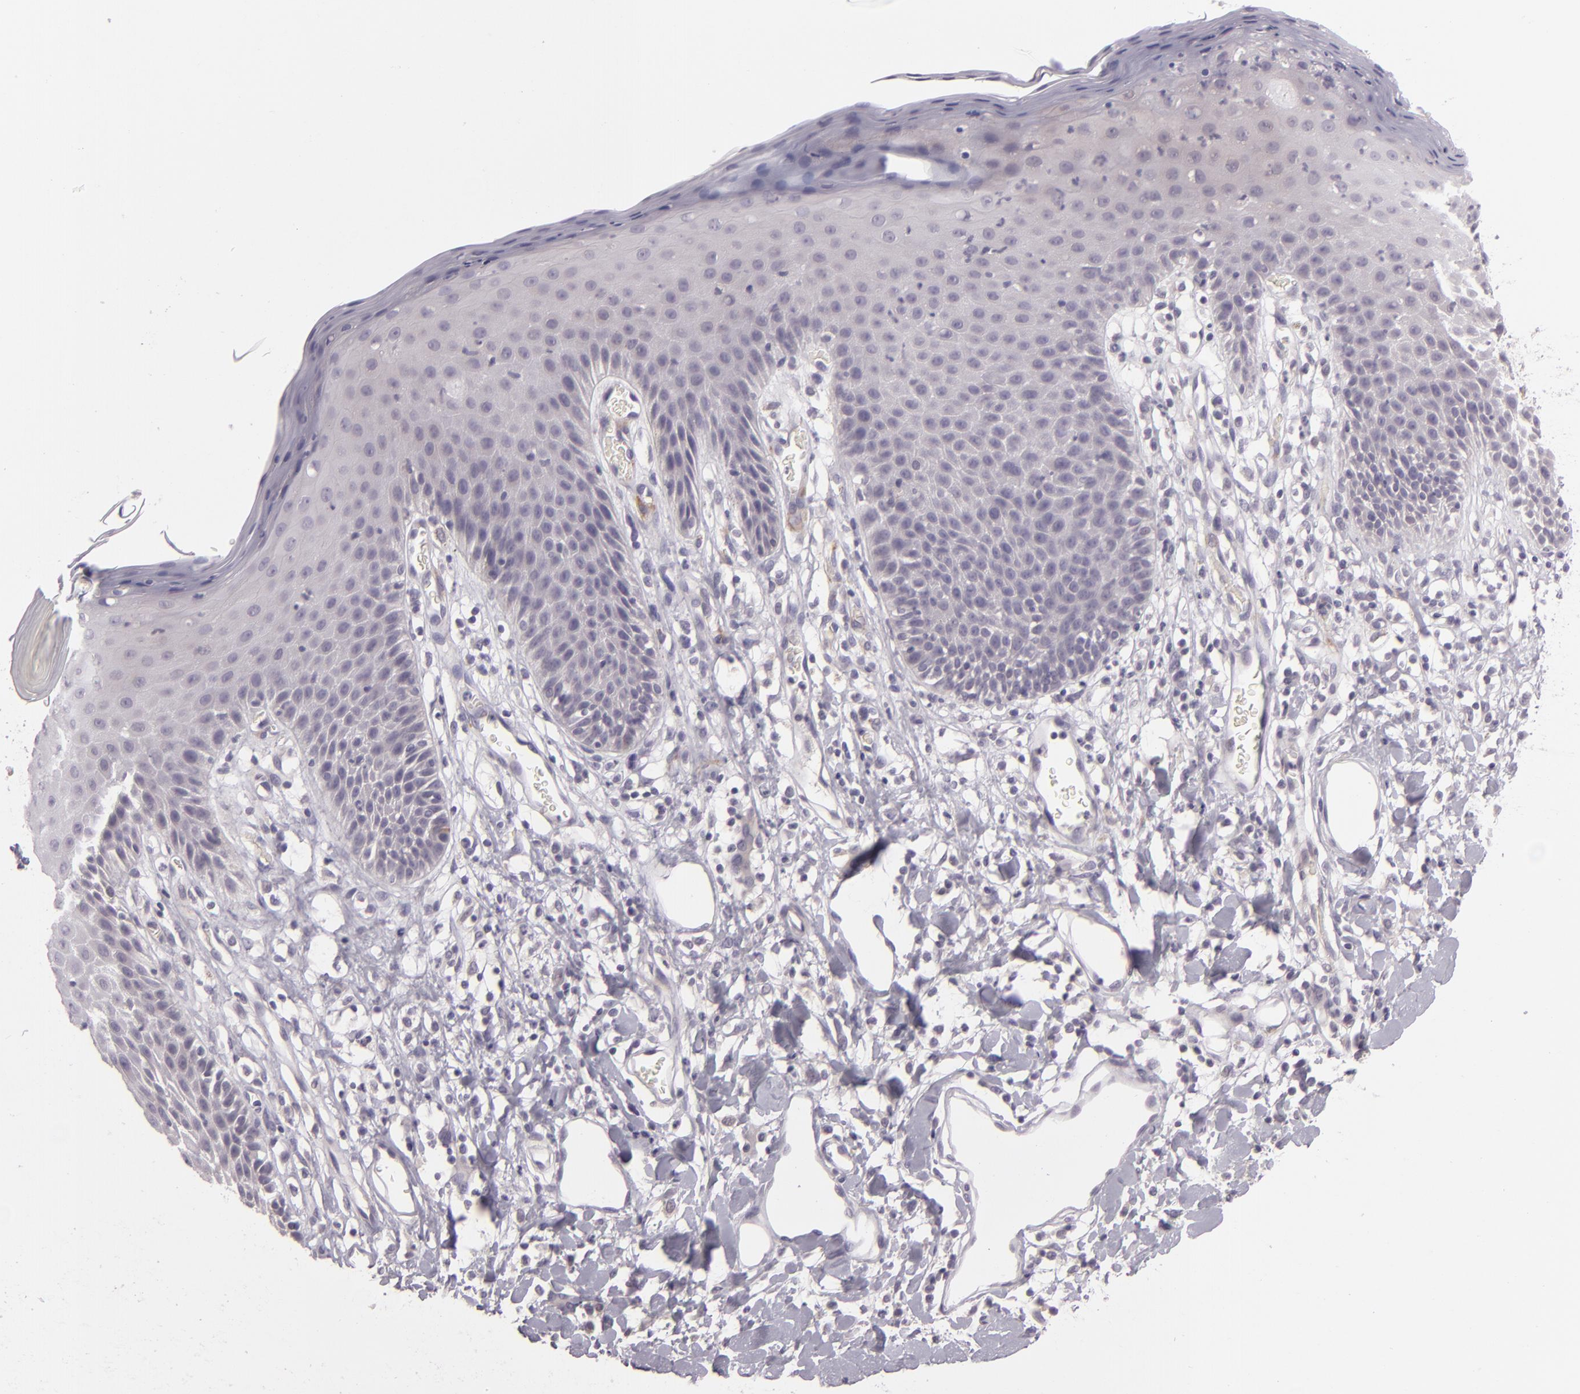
{"staining": {"intensity": "negative", "quantity": "none", "location": "none"}, "tissue": "skin", "cell_type": "Epidermal cells", "image_type": "normal", "snomed": [{"axis": "morphology", "description": "Normal tissue, NOS"}, {"axis": "topography", "description": "Vulva"}, {"axis": "topography", "description": "Peripheral nerve tissue"}], "caption": "Protein analysis of benign skin shows no significant positivity in epidermal cells. The staining was performed using DAB (3,3'-diaminobenzidine) to visualize the protein expression in brown, while the nuclei were stained in blue with hematoxylin (Magnification: 20x).", "gene": "EGFL6", "patient": {"sex": "female", "age": 68}}